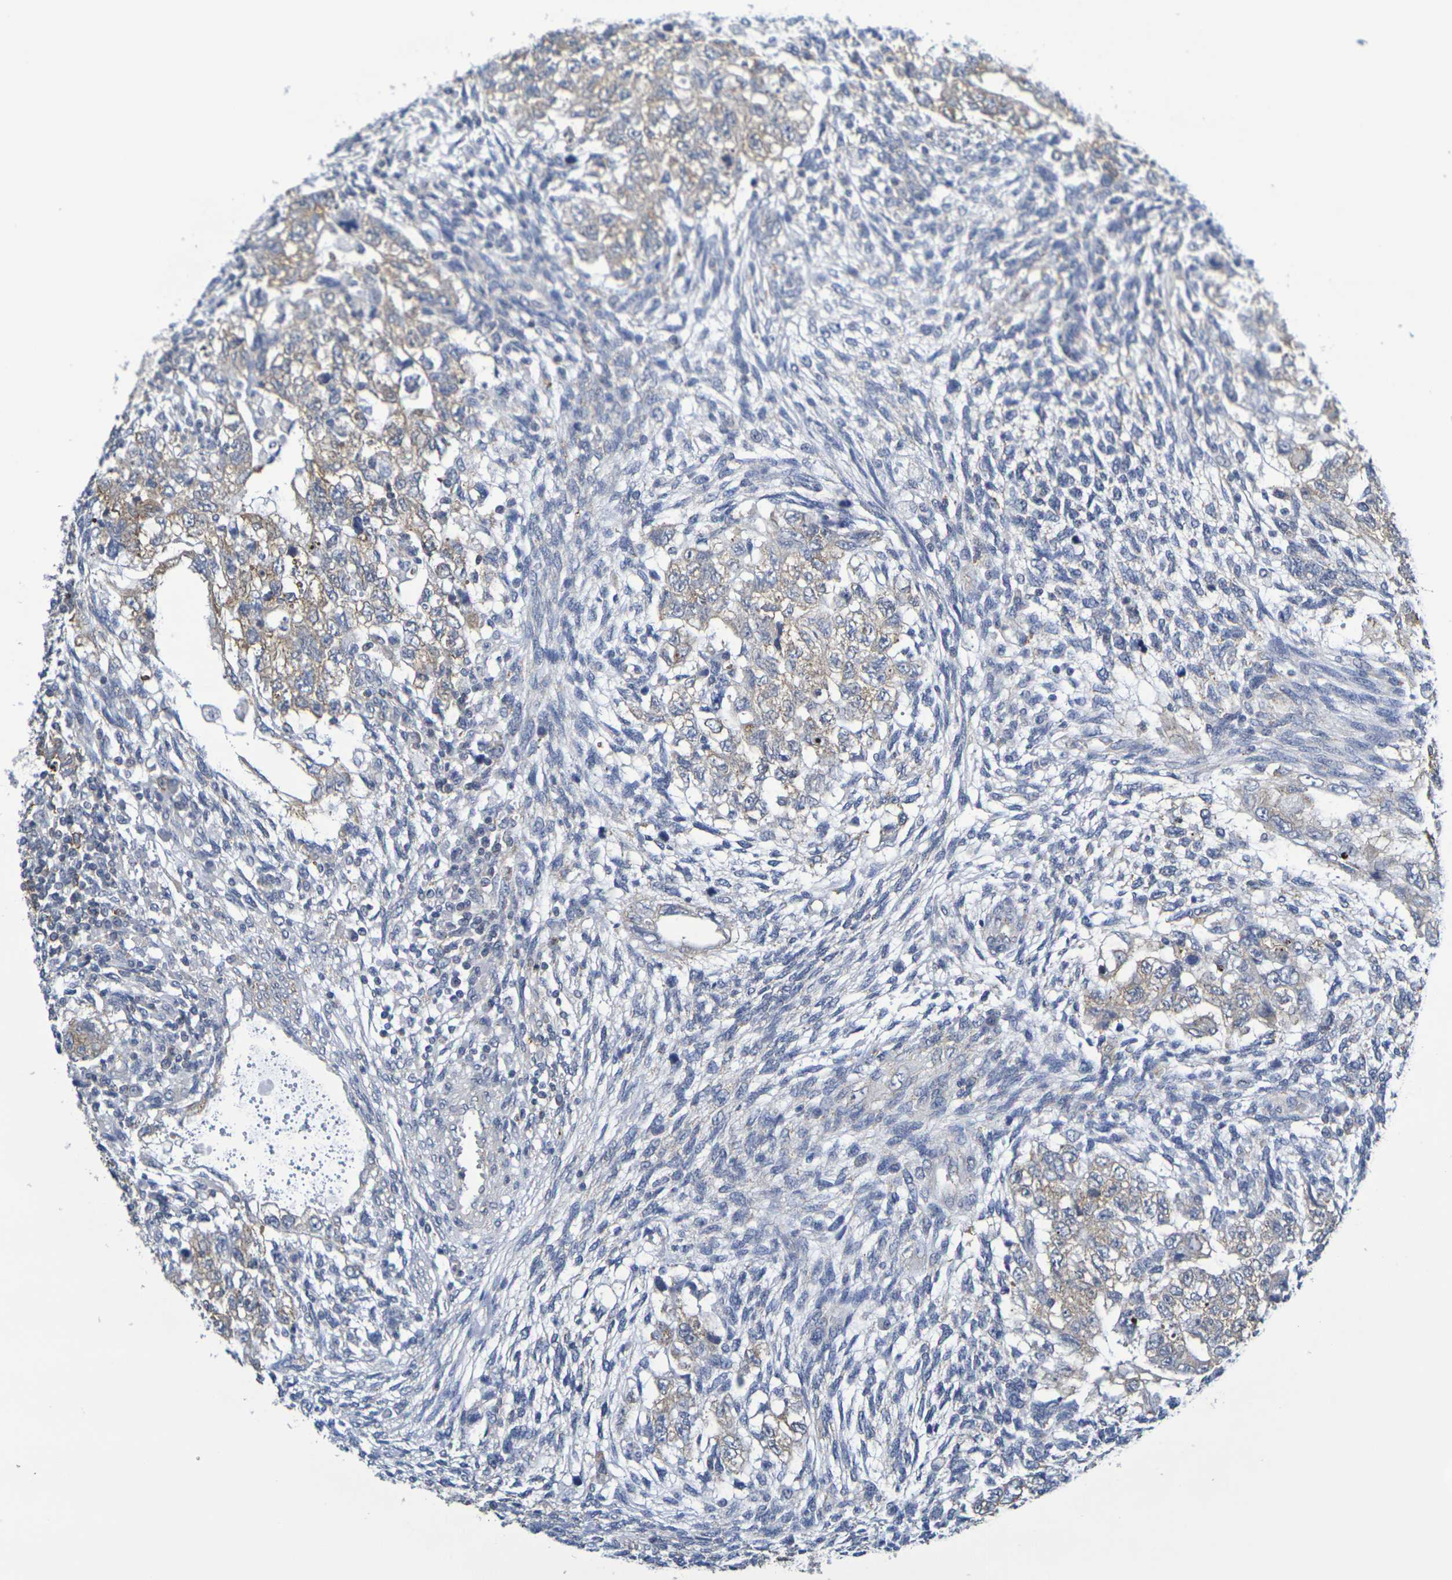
{"staining": {"intensity": "moderate", "quantity": ">75%", "location": "cytoplasmic/membranous"}, "tissue": "testis cancer", "cell_type": "Tumor cells", "image_type": "cancer", "snomed": [{"axis": "morphology", "description": "Normal tissue, NOS"}, {"axis": "morphology", "description": "Carcinoma, Embryonal, NOS"}, {"axis": "topography", "description": "Testis"}], "caption": "The photomicrograph exhibits a brown stain indicating the presence of a protein in the cytoplasmic/membranous of tumor cells in testis cancer.", "gene": "CHRNB1", "patient": {"sex": "male", "age": 36}}